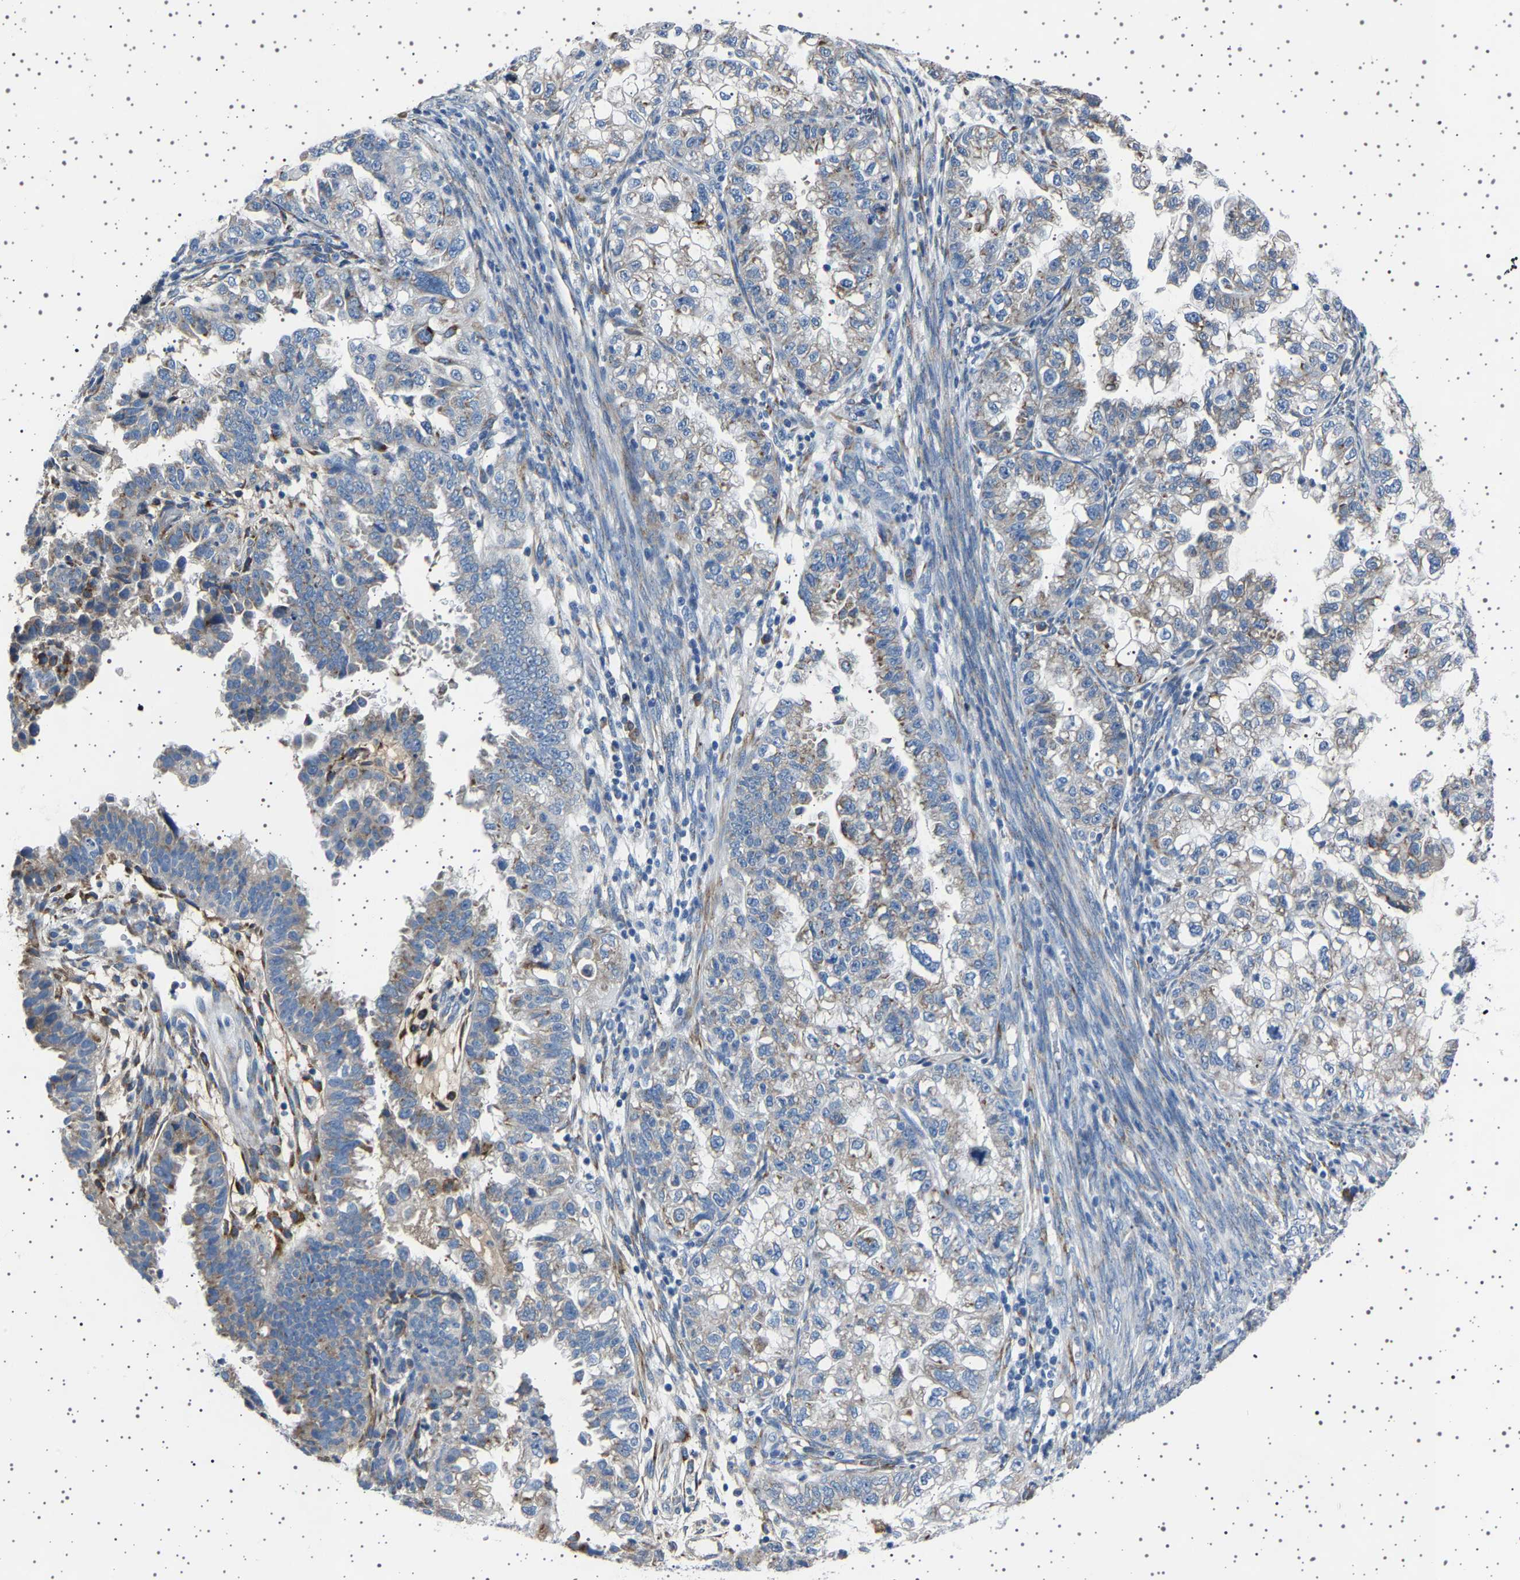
{"staining": {"intensity": "moderate", "quantity": "25%-75%", "location": "cytoplasmic/membranous"}, "tissue": "endometrial cancer", "cell_type": "Tumor cells", "image_type": "cancer", "snomed": [{"axis": "morphology", "description": "Adenocarcinoma, NOS"}, {"axis": "topography", "description": "Endometrium"}], "caption": "IHC histopathology image of human adenocarcinoma (endometrial) stained for a protein (brown), which demonstrates medium levels of moderate cytoplasmic/membranous positivity in about 25%-75% of tumor cells.", "gene": "FTCD", "patient": {"sex": "female", "age": 85}}